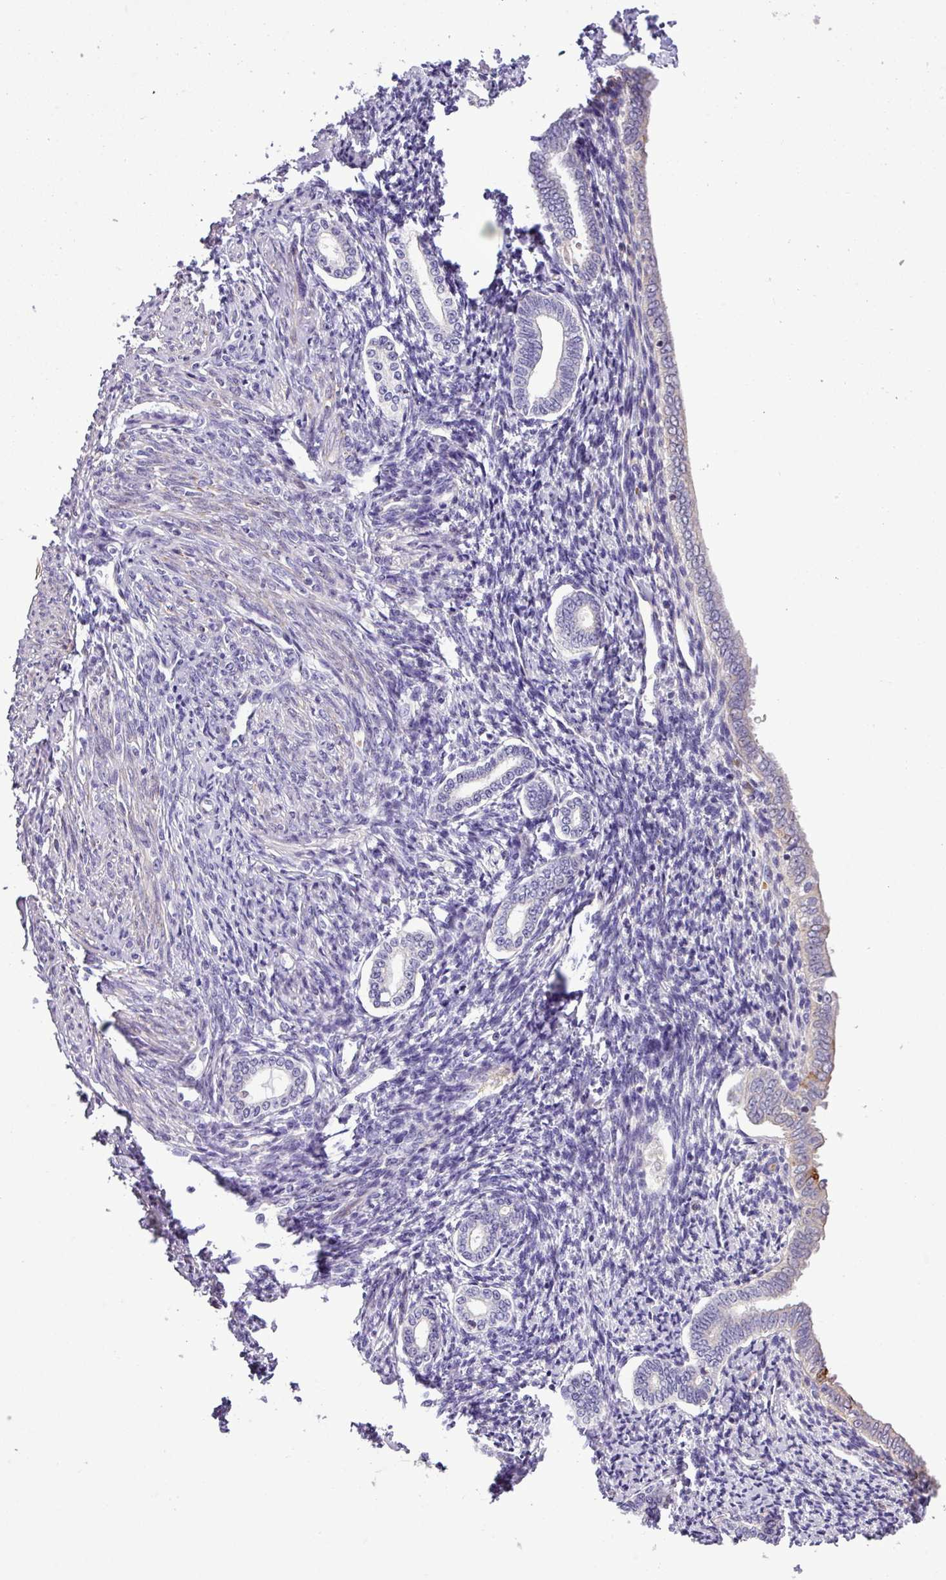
{"staining": {"intensity": "negative", "quantity": "none", "location": "none"}, "tissue": "endometrium", "cell_type": "Cells in endometrial stroma", "image_type": "normal", "snomed": [{"axis": "morphology", "description": "Normal tissue, NOS"}, {"axis": "topography", "description": "Endometrium"}], "caption": "A histopathology image of human endometrium is negative for staining in cells in endometrial stroma. The staining is performed using DAB (3,3'-diaminobenzidine) brown chromogen with nuclei counter-stained in using hematoxylin.", "gene": "NBEAL2", "patient": {"sex": "female", "age": 63}}